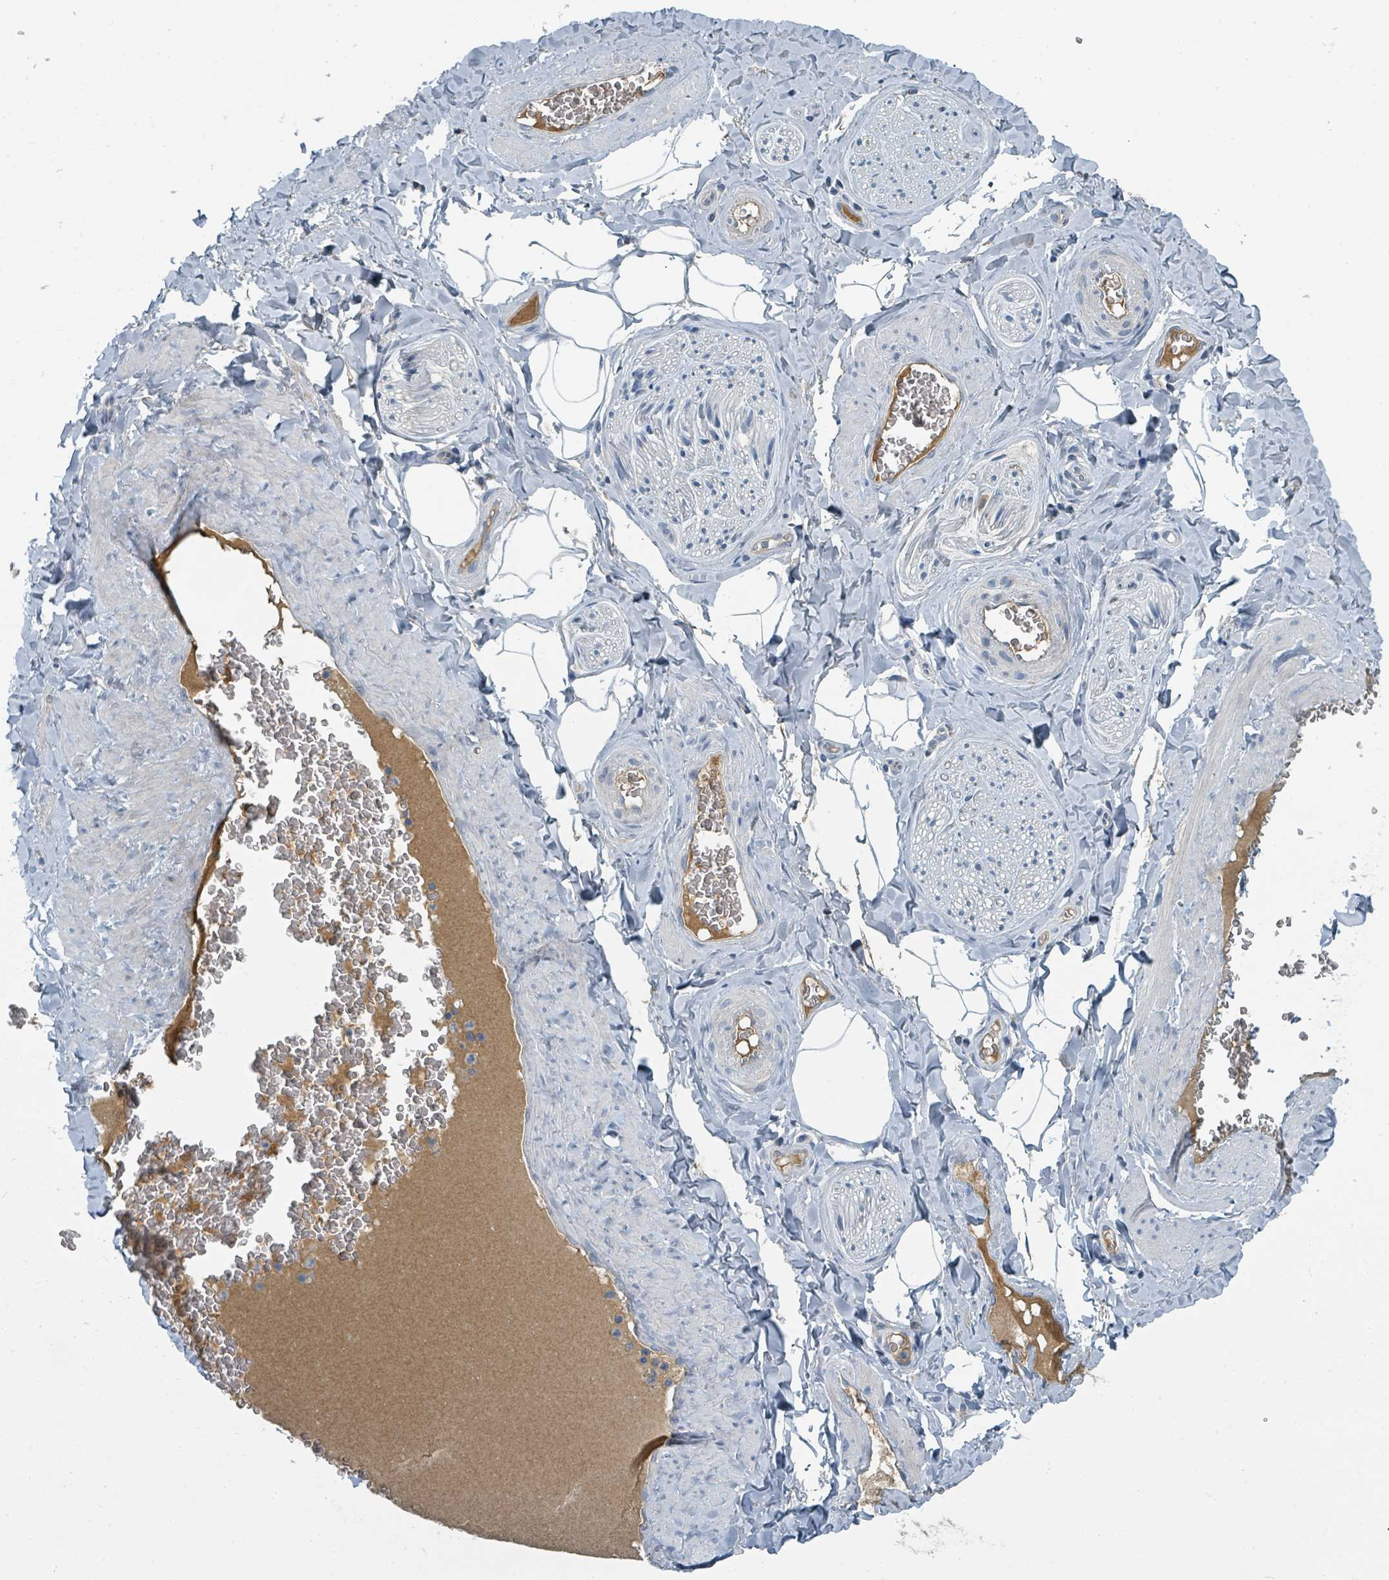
{"staining": {"intensity": "negative", "quantity": "none", "location": "none"}, "tissue": "adipose tissue", "cell_type": "Adipocytes", "image_type": "normal", "snomed": [{"axis": "morphology", "description": "Normal tissue, NOS"}, {"axis": "topography", "description": "Soft tissue"}, {"axis": "topography", "description": "Adipose tissue"}, {"axis": "topography", "description": "Vascular tissue"}, {"axis": "topography", "description": "Peripheral nerve tissue"}], "caption": "Photomicrograph shows no protein expression in adipocytes of normal adipose tissue. The staining was performed using DAB (3,3'-diaminobenzidine) to visualize the protein expression in brown, while the nuclei were stained in blue with hematoxylin (Magnification: 20x).", "gene": "SLC25A23", "patient": {"sex": "male", "age": 46}}